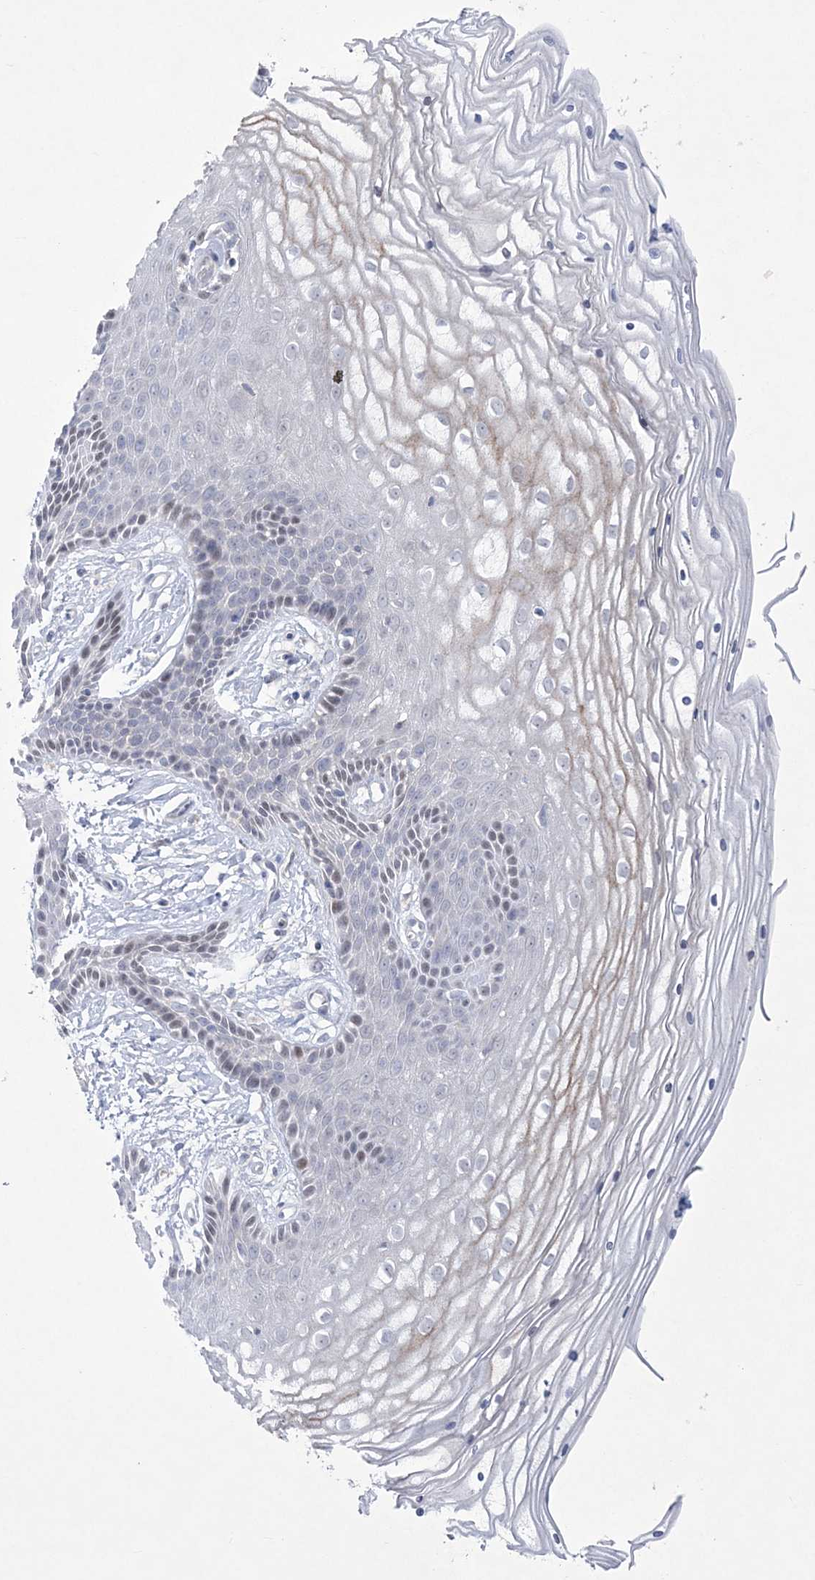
{"staining": {"intensity": "negative", "quantity": "none", "location": "none"}, "tissue": "vagina", "cell_type": "Squamous epithelial cells", "image_type": "normal", "snomed": [{"axis": "morphology", "description": "Normal tissue, NOS"}, {"axis": "topography", "description": "Vagina"}, {"axis": "topography", "description": "Cervix"}], "caption": "The photomicrograph exhibits no staining of squamous epithelial cells in benign vagina. (Immunohistochemistry (ihc), brightfield microscopy, high magnification).", "gene": "WDR27", "patient": {"sex": "female", "age": 40}}